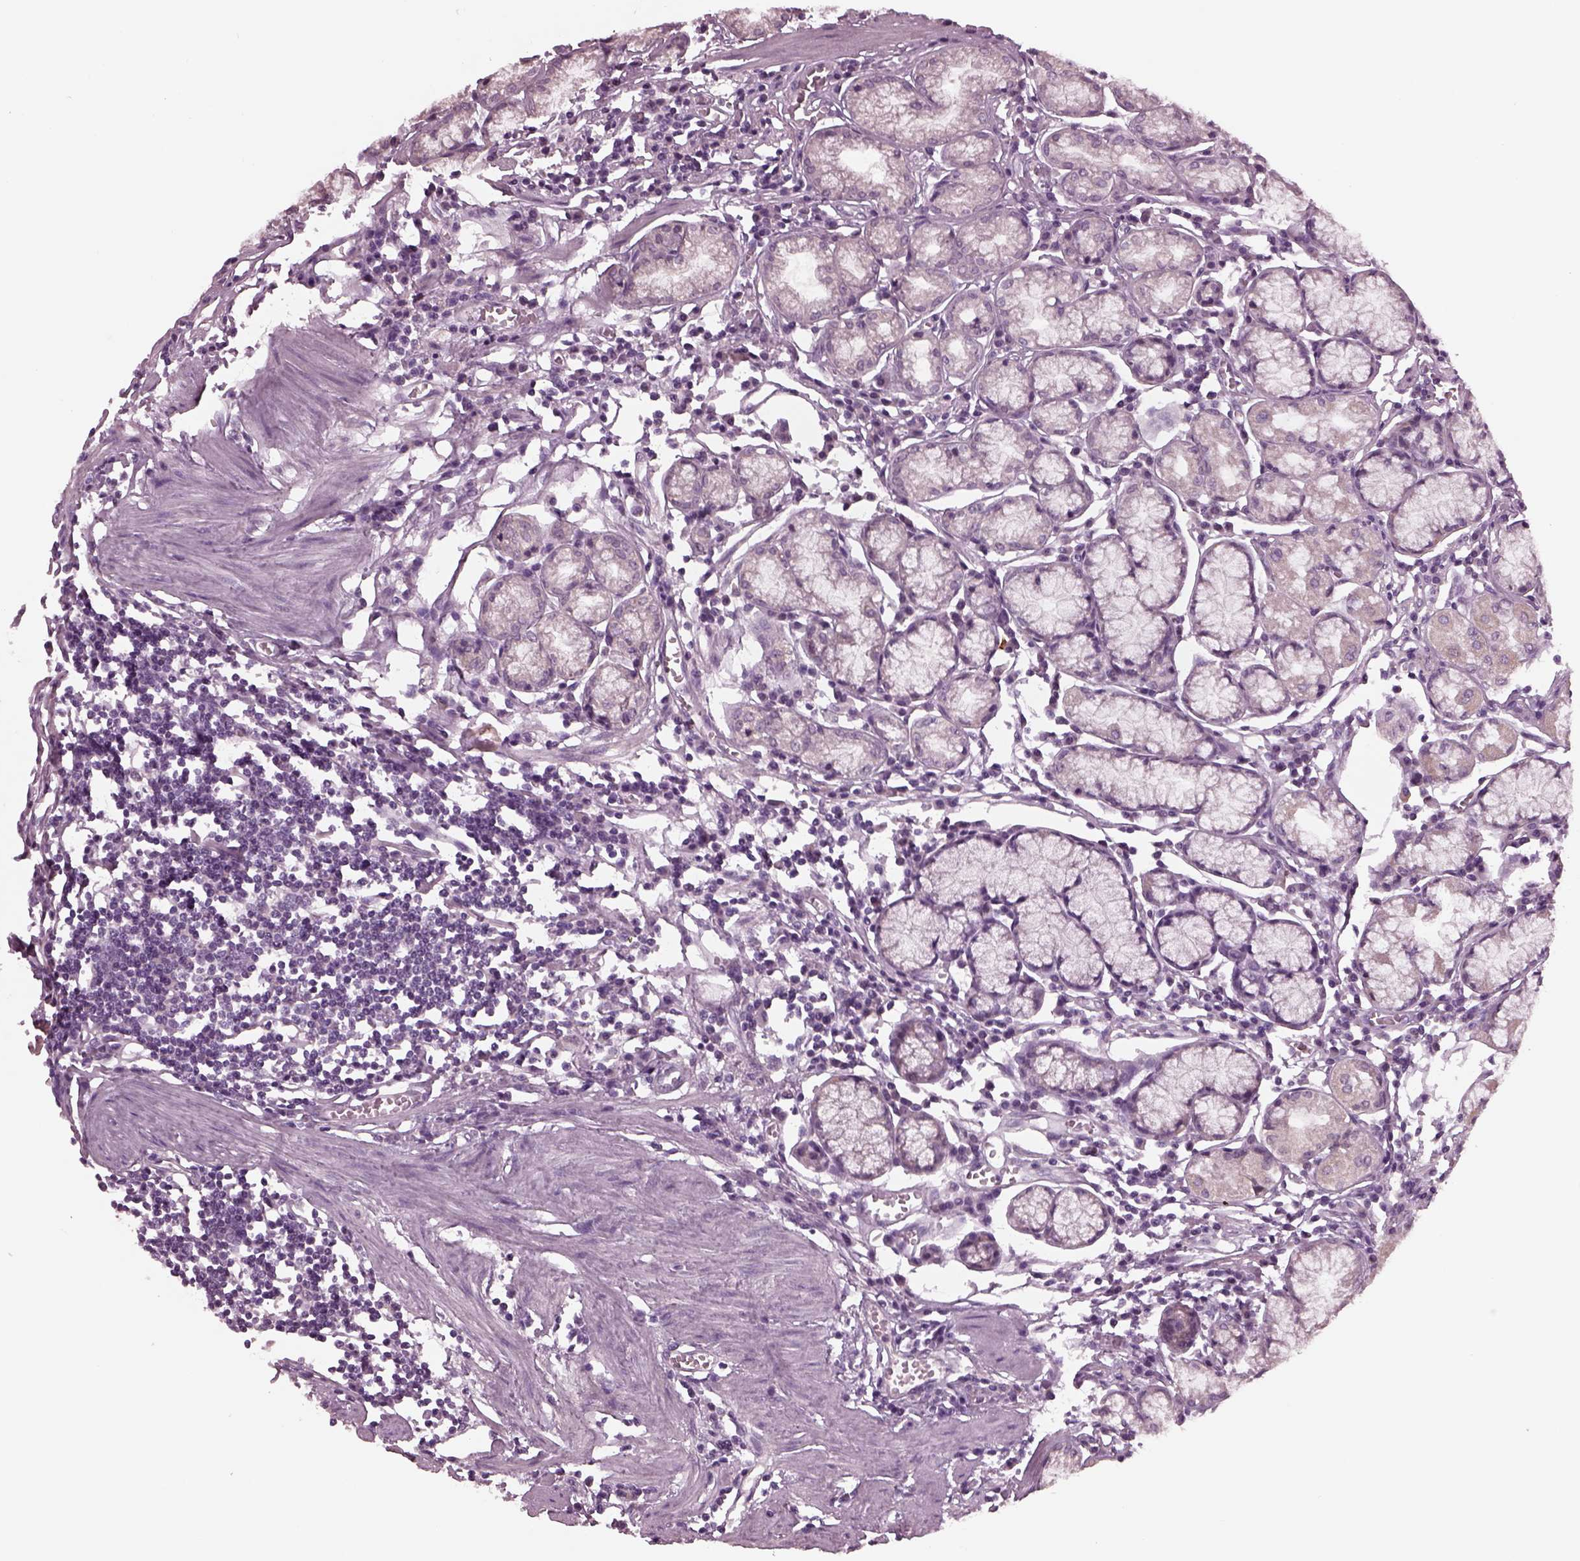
{"staining": {"intensity": "weak", "quantity": "<25%", "location": "cytoplasmic/membranous"}, "tissue": "stomach", "cell_type": "Glandular cells", "image_type": "normal", "snomed": [{"axis": "morphology", "description": "Normal tissue, NOS"}, {"axis": "topography", "description": "Stomach"}], "caption": "Protein analysis of normal stomach displays no significant expression in glandular cells.", "gene": "CLCN4", "patient": {"sex": "male", "age": 55}}